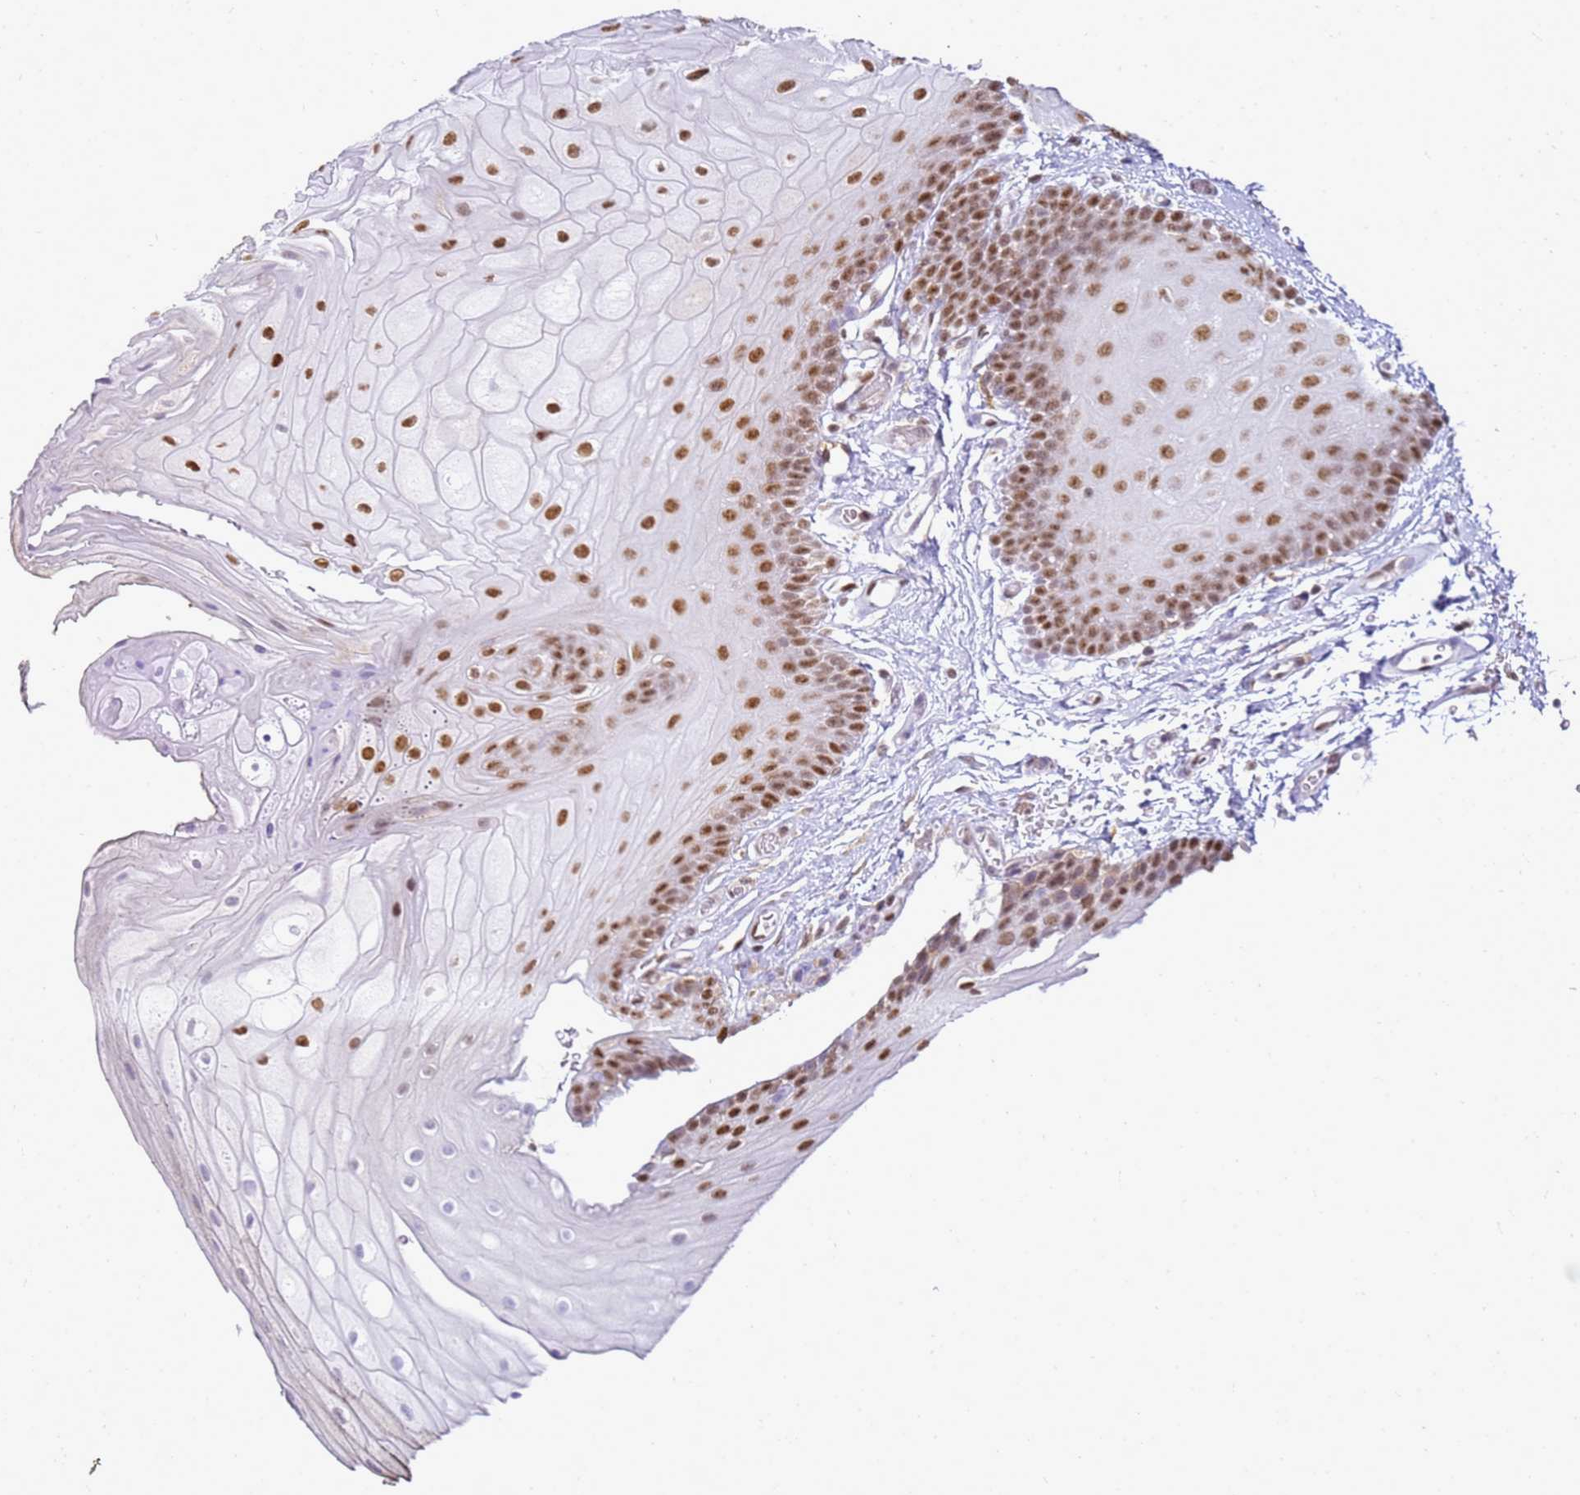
{"staining": {"intensity": "moderate", "quantity": "25%-75%", "location": "nuclear"}, "tissue": "oral mucosa", "cell_type": "Squamous epithelial cells", "image_type": "normal", "snomed": [{"axis": "morphology", "description": "Normal tissue, NOS"}, {"axis": "morphology", "description": "Squamous cell carcinoma, NOS"}, {"axis": "topography", "description": "Oral tissue"}, {"axis": "topography", "description": "Head-Neck"}], "caption": "Oral mucosa was stained to show a protein in brown. There is medium levels of moderate nuclear staining in approximately 25%-75% of squamous epithelial cells. (brown staining indicates protein expression, while blue staining denotes nuclei).", "gene": "APEX1", "patient": {"sex": "female", "age": 81}}